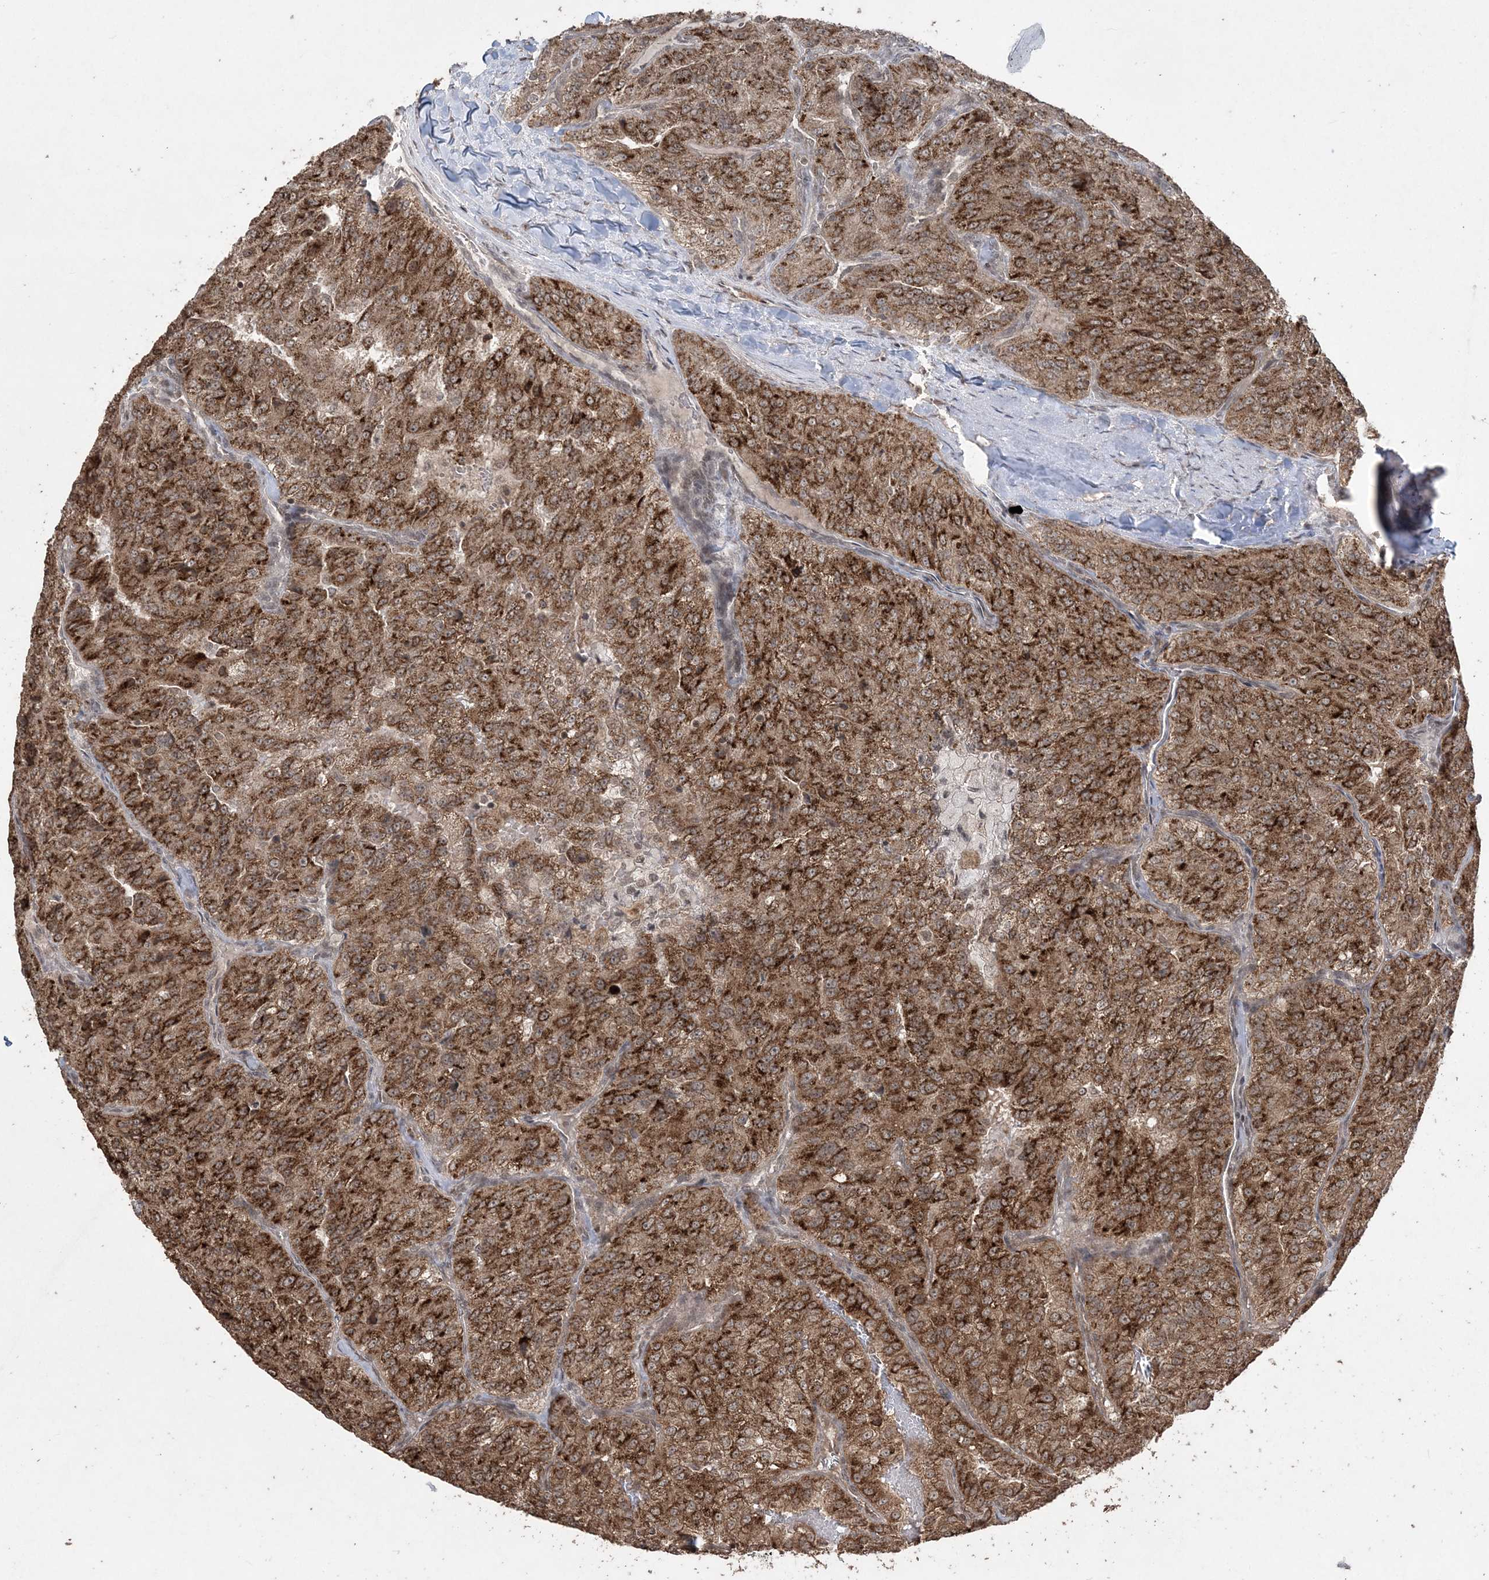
{"staining": {"intensity": "strong", "quantity": ">75%", "location": "cytoplasmic/membranous"}, "tissue": "renal cancer", "cell_type": "Tumor cells", "image_type": "cancer", "snomed": [{"axis": "morphology", "description": "Adenocarcinoma, NOS"}, {"axis": "topography", "description": "Kidney"}], "caption": "Immunohistochemical staining of renal cancer (adenocarcinoma) demonstrates strong cytoplasmic/membranous protein staining in about >75% of tumor cells.", "gene": "EHHADH", "patient": {"sex": "female", "age": 63}}